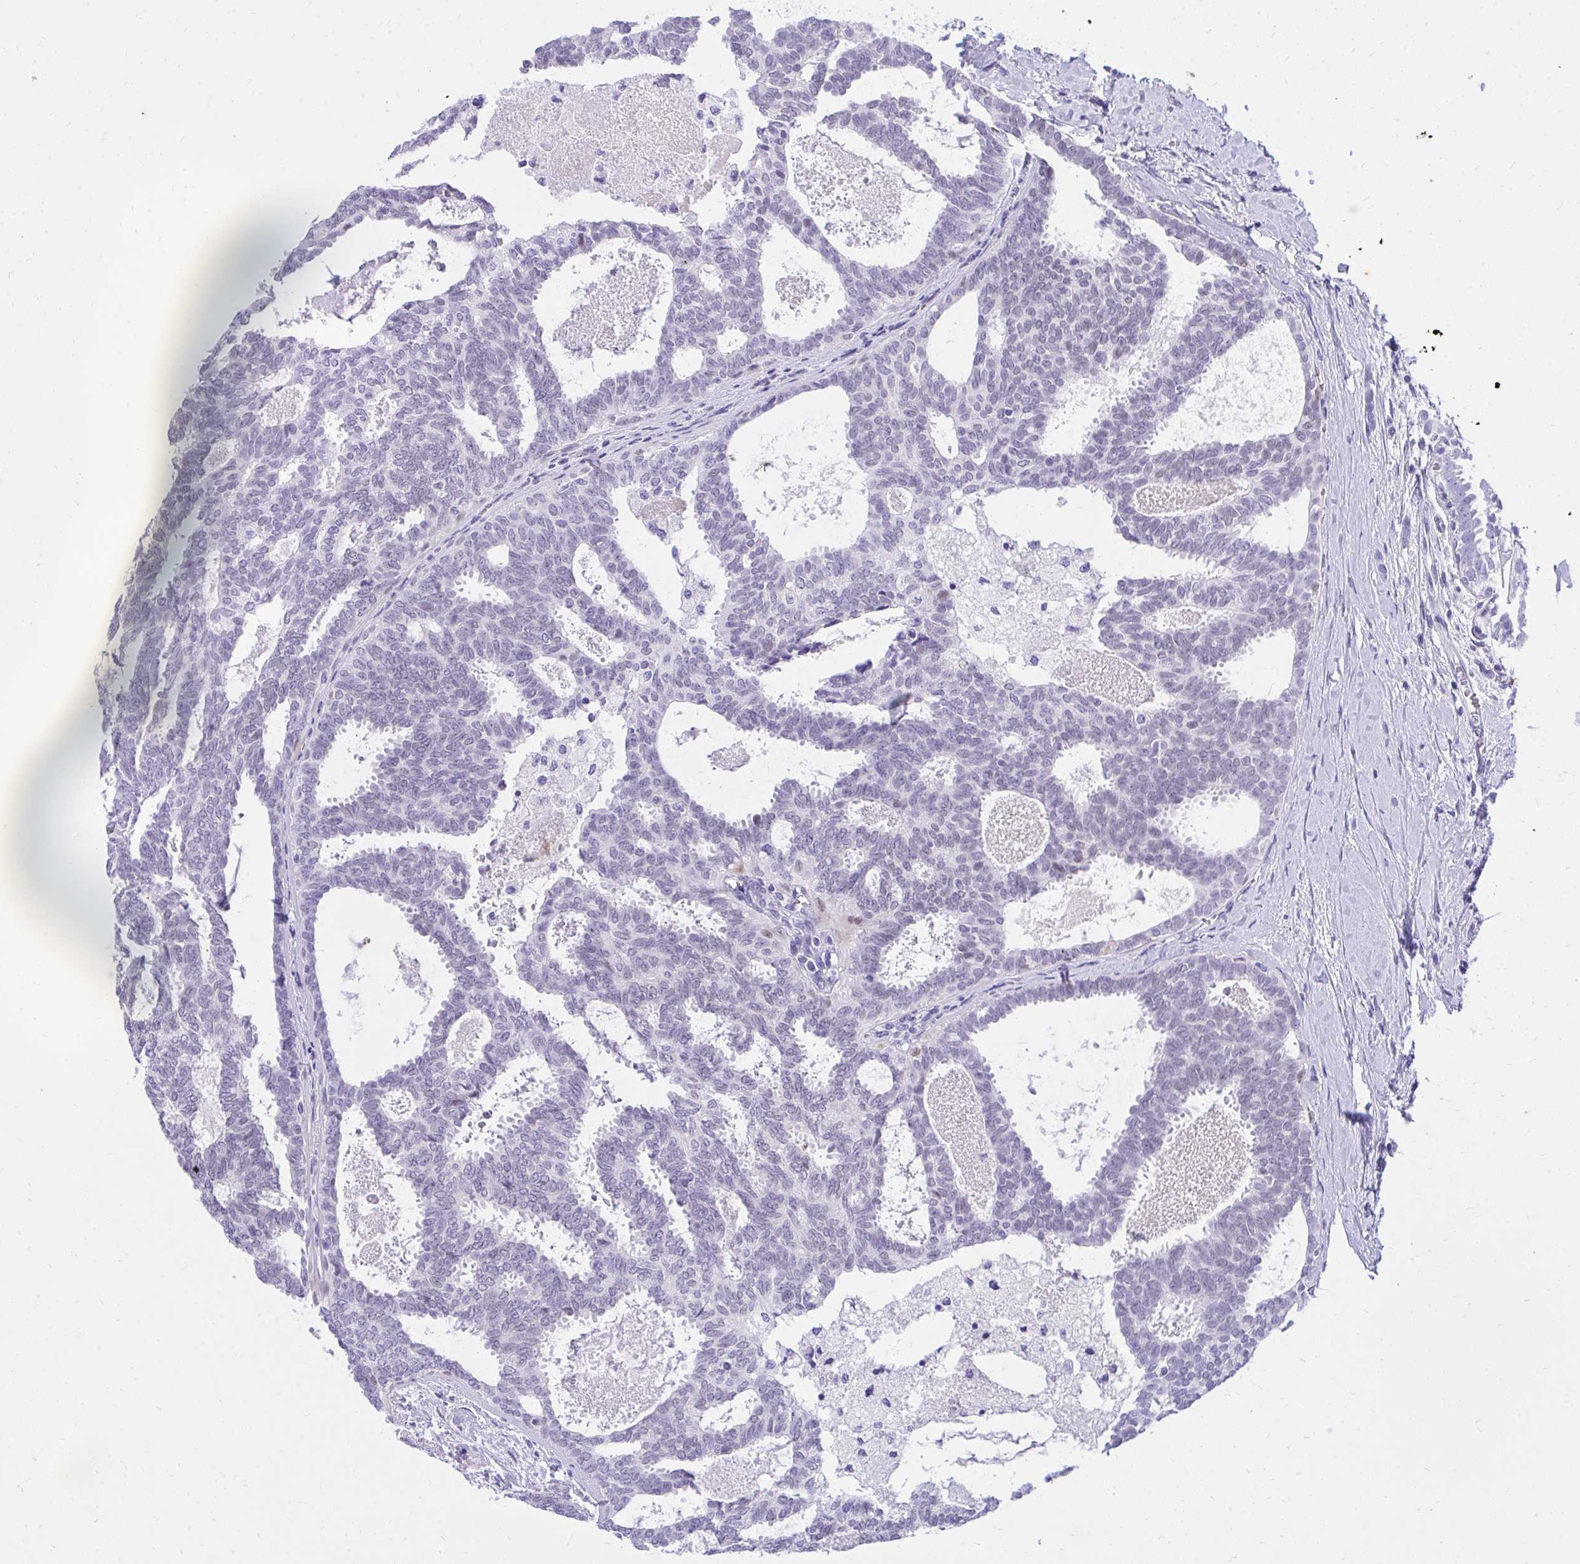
{"staining": {"intensity": "negative", "quantity": "none", "location": "none"}, "tissue": "breast cancer", "cell_type": "Tumor cells", "image_type": "cancer", "snomed": [{"axis": "morphology", "description": "Intraductal carcinoma, in situ"}, {"axis": "morphology", "description": "Duct carcinoma"}, {"axis": "morphology", "description": "Lobular carcinoma, in situ"}, {"axis": "topography", "description": "Breast"}], "caption": "This is a histopathology image of immunohistochemistry (IHC) staining of breast cancer, which shows no expression in tumor cells. (DAB (3,3'-diaminobenzidine) IHC with hematoxylin counter stain).", "gene": "KLK1", "patient": {"sex": "female", "age": 44}}